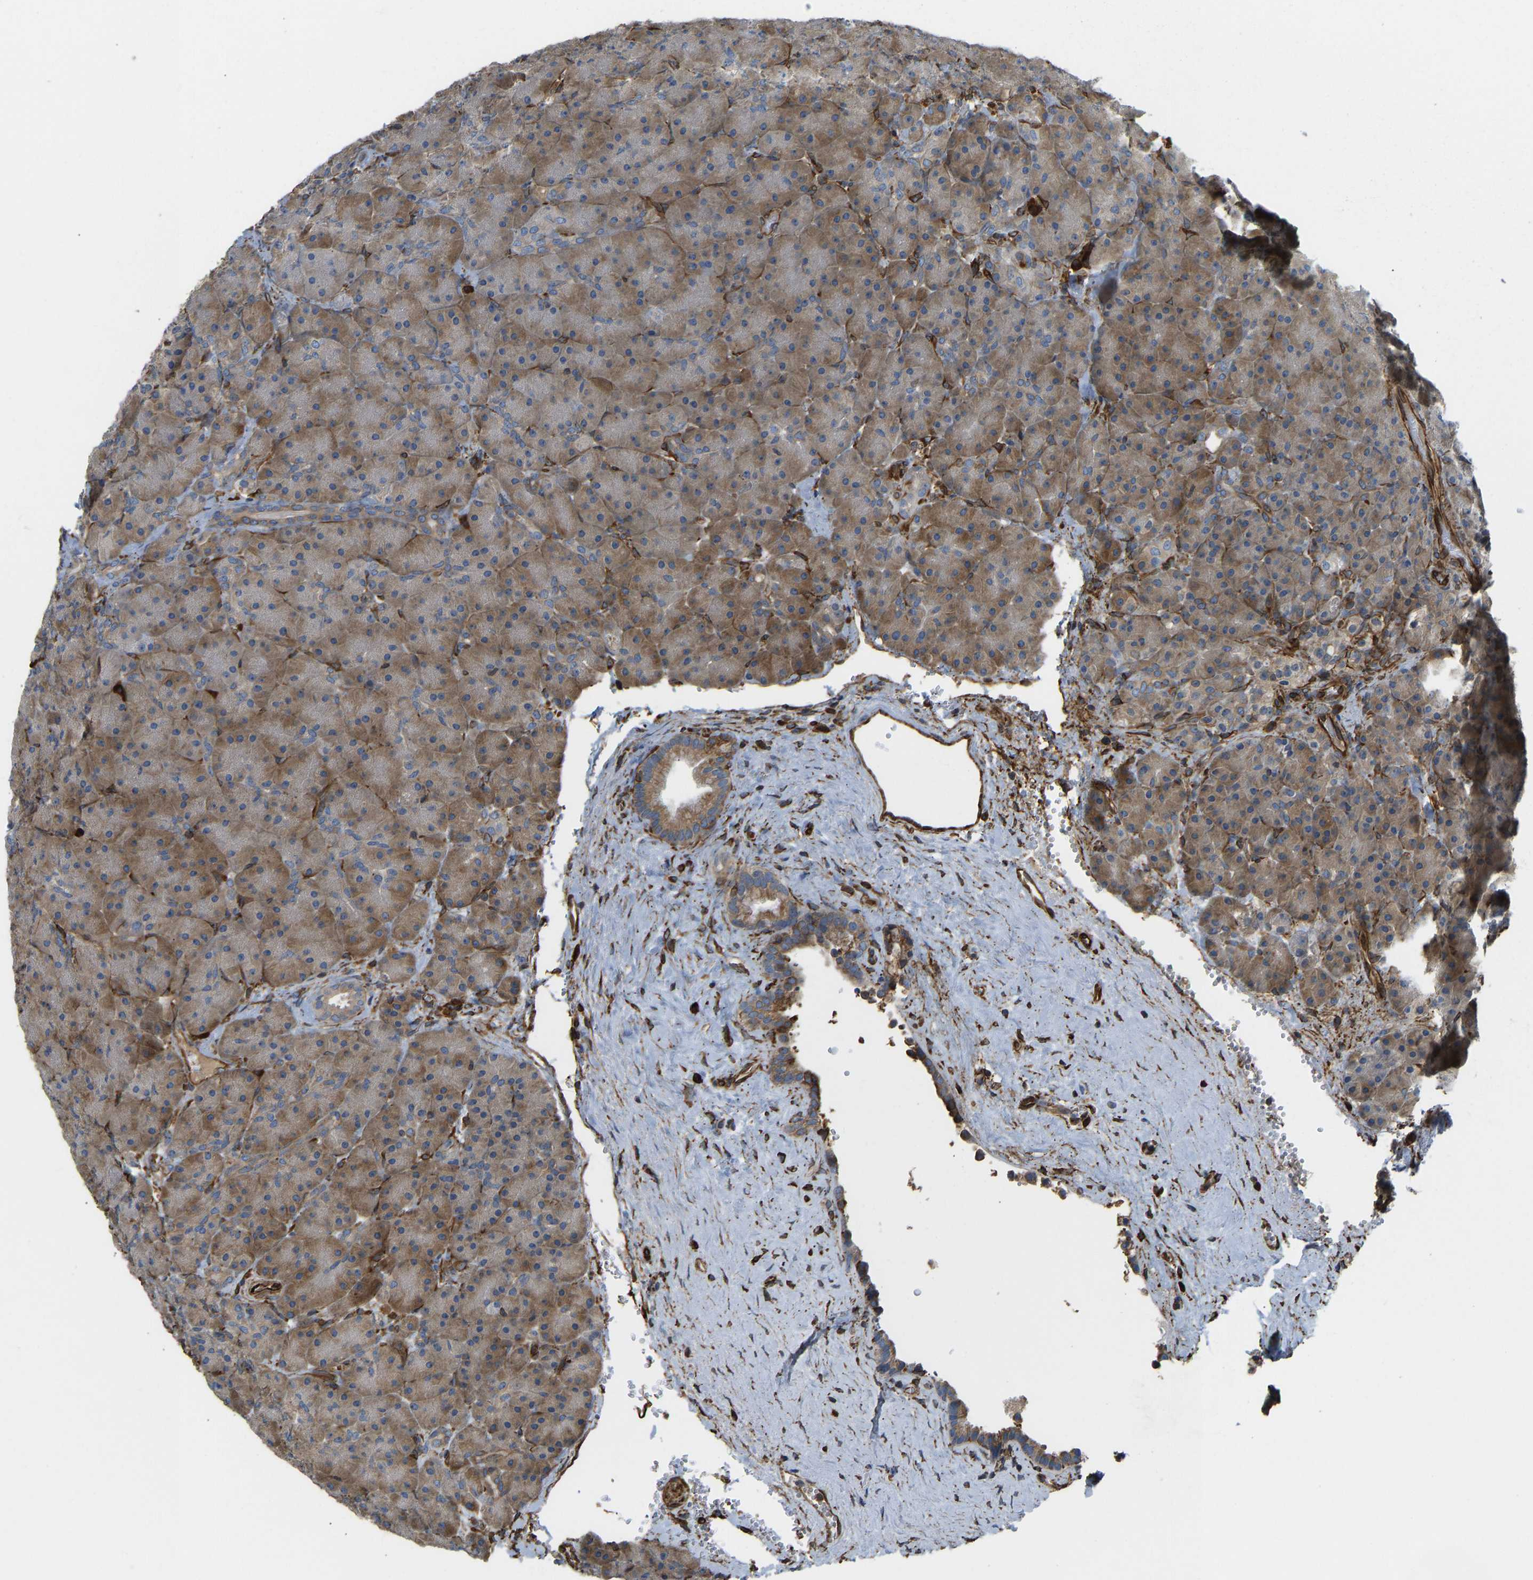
{"staining": {"intensity": "moderate", "quantity": ">75%", "location": "cytoplasmic/membranous"}, "tissue": "pancreas", "cell_type": "Exocrine glandular cells", "image_type": "normal", "snomed": [{"axis": "morphology", "description": "Normal tissue, NOS"}, {"axis": "topography", "description": "Pancreas"}], "caption": "This is an image of immunohistochemistry staining of normal pancreas, which shows moderate expression in the cytoplasmic/membranous of exocrine glandular cells.", "gene": "BEX3", "patient": {"sex": "male", "age": 66}}